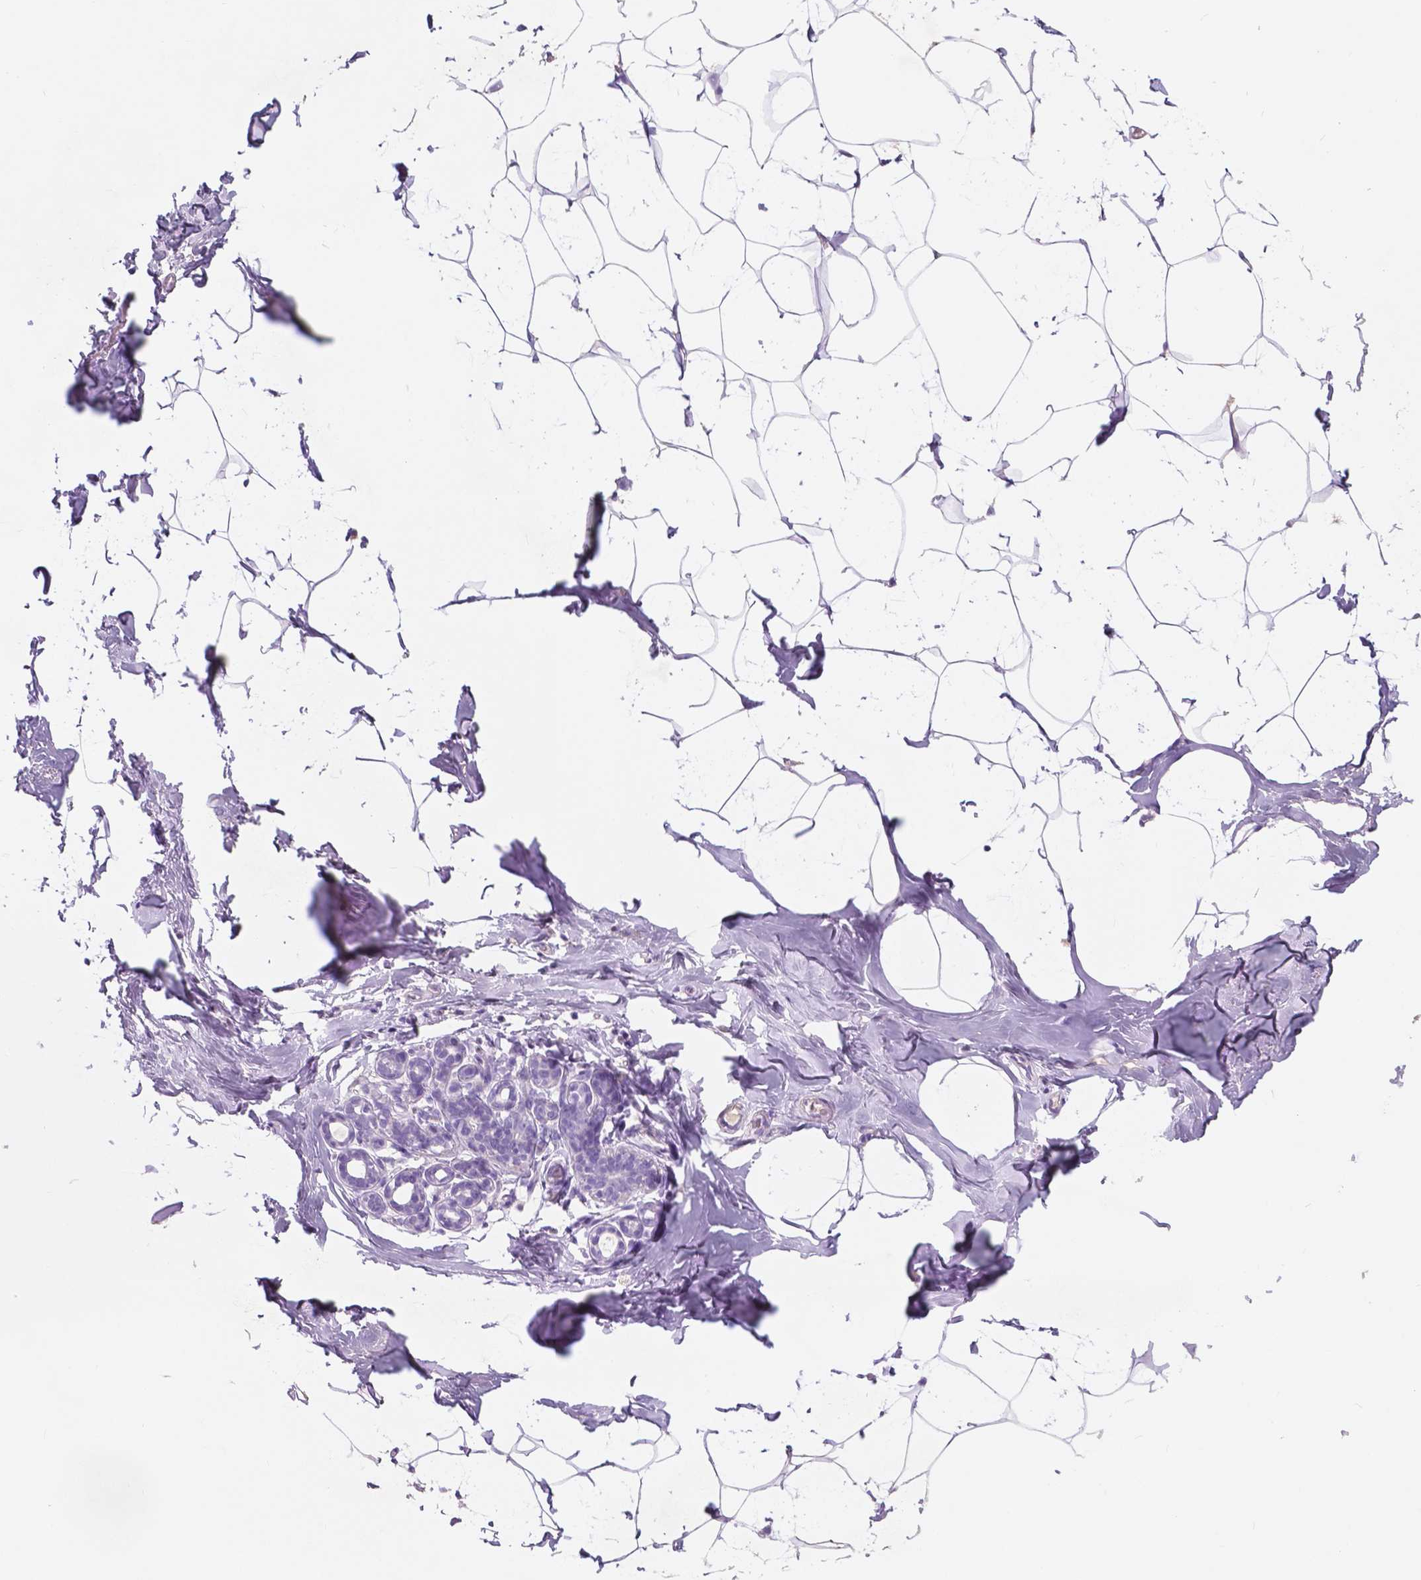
{"staining": {"intensity": "negative", "quantity": "none", "location": "none"}, "tissue": "breast", "cell_type": "Adipocytes", "image_type": "normal", "snomed": [{"axis": "morphology", "description": "Normal tissue, NOS"}, {"axis": "topography", "description": "Breast"}], "caption": "Unremarkable breast was stained to show a protein in brown. There is no significant staining in adipocytes. Nuclei are stained in blue.", "gene": "CUZD1", "patient": {"sex": "female", "age": 32}}